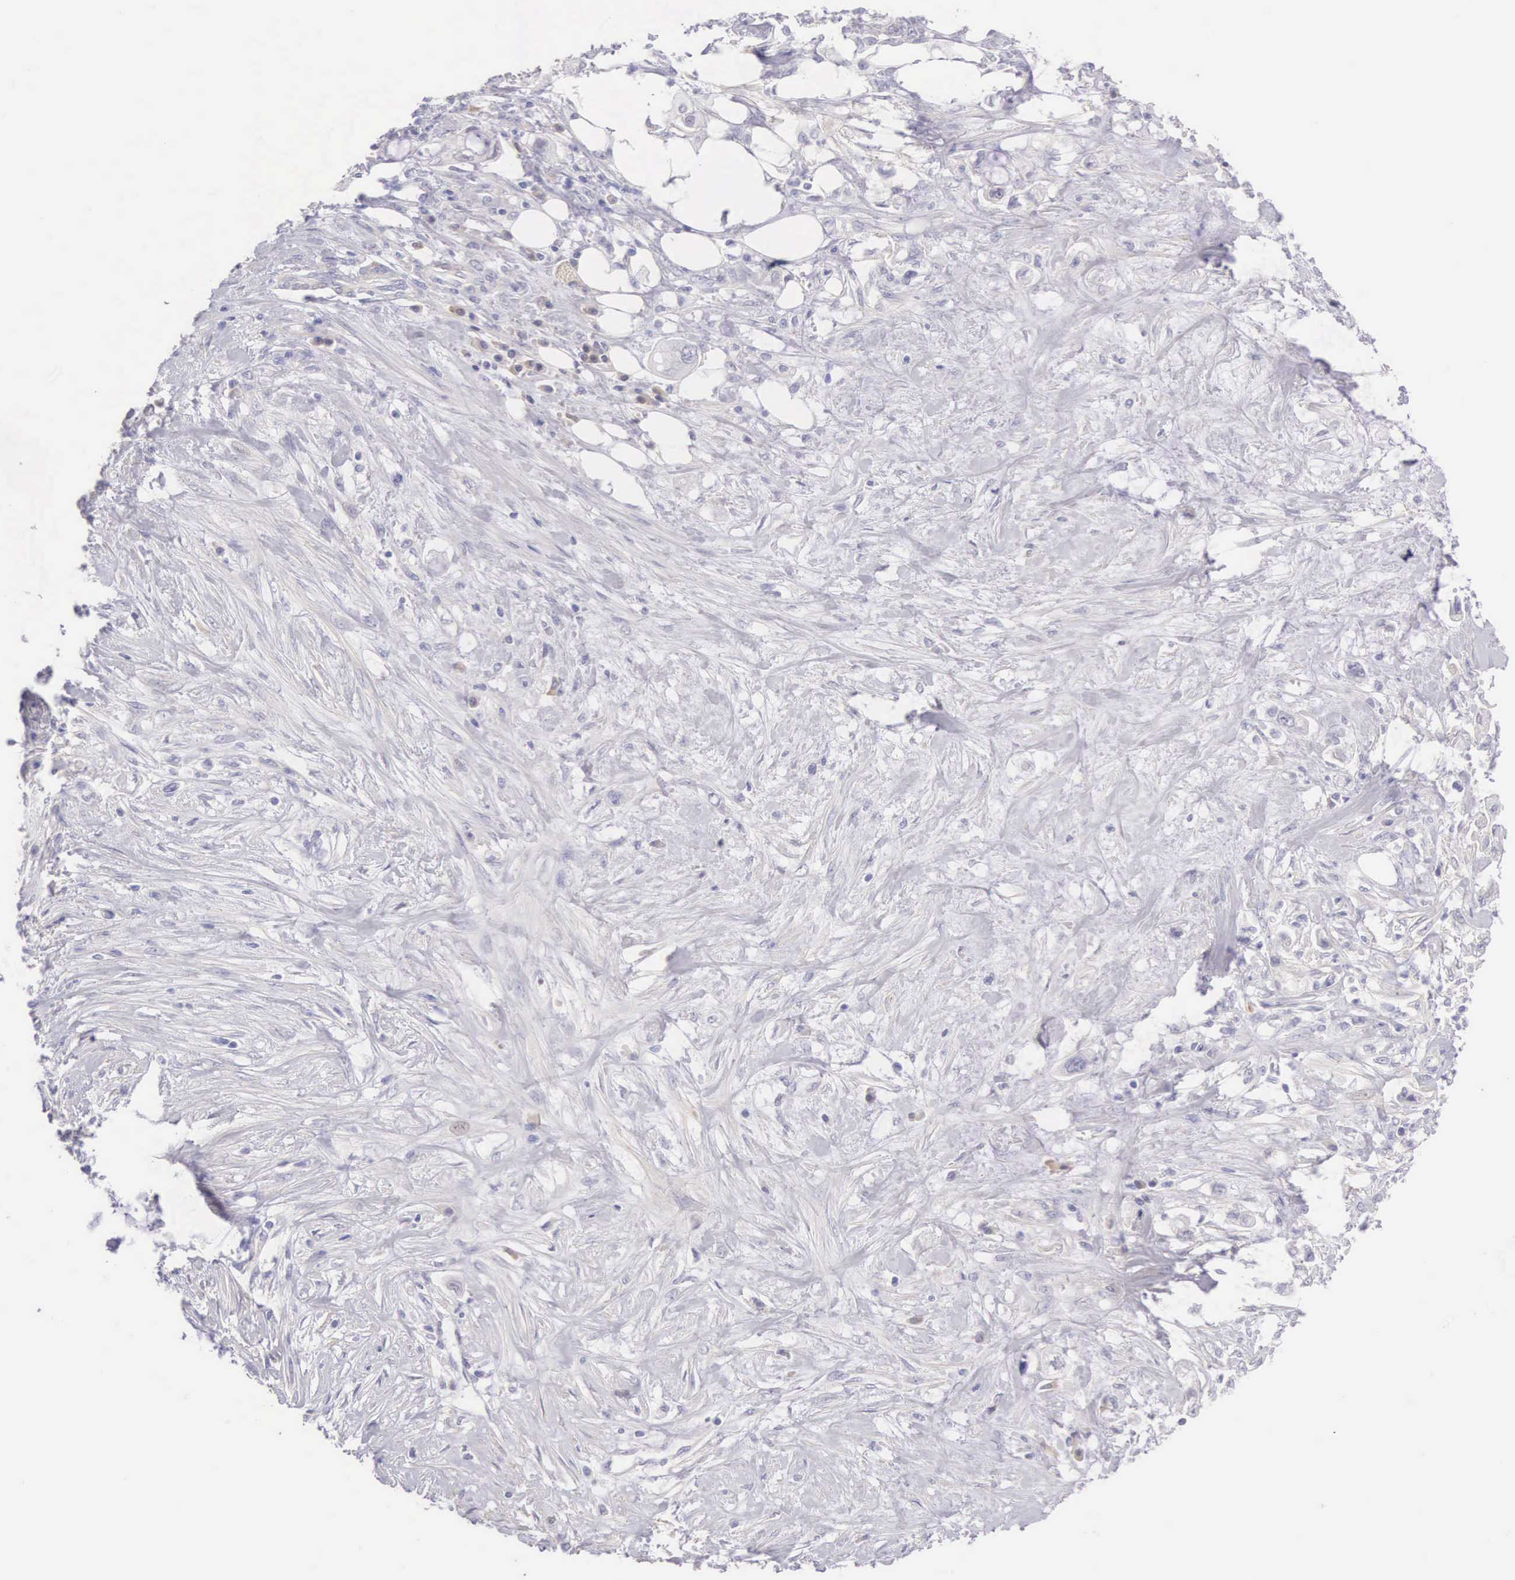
{"staining": {"intensity": "negative", "quantity": "none", "location": "none"}, "tissue": "pancreatic cancer", "cell_type": "Tumor cells", "image_type": "cancer", "snomed": [{"axis": "morphology", "description": "Adenocarcinoma, NOS"}, {"axis": "topography", "description": "Pancreas"}, {"axis": "topography", "description": "Stomach, upper"}], "caption": "Pancreatic cancer (adenocarcinoma) stained for a protein using IHC shows no positivity tumor cells.", "gene": "ARFGAP3", "patient": {"sex": "male", "age": 77}}